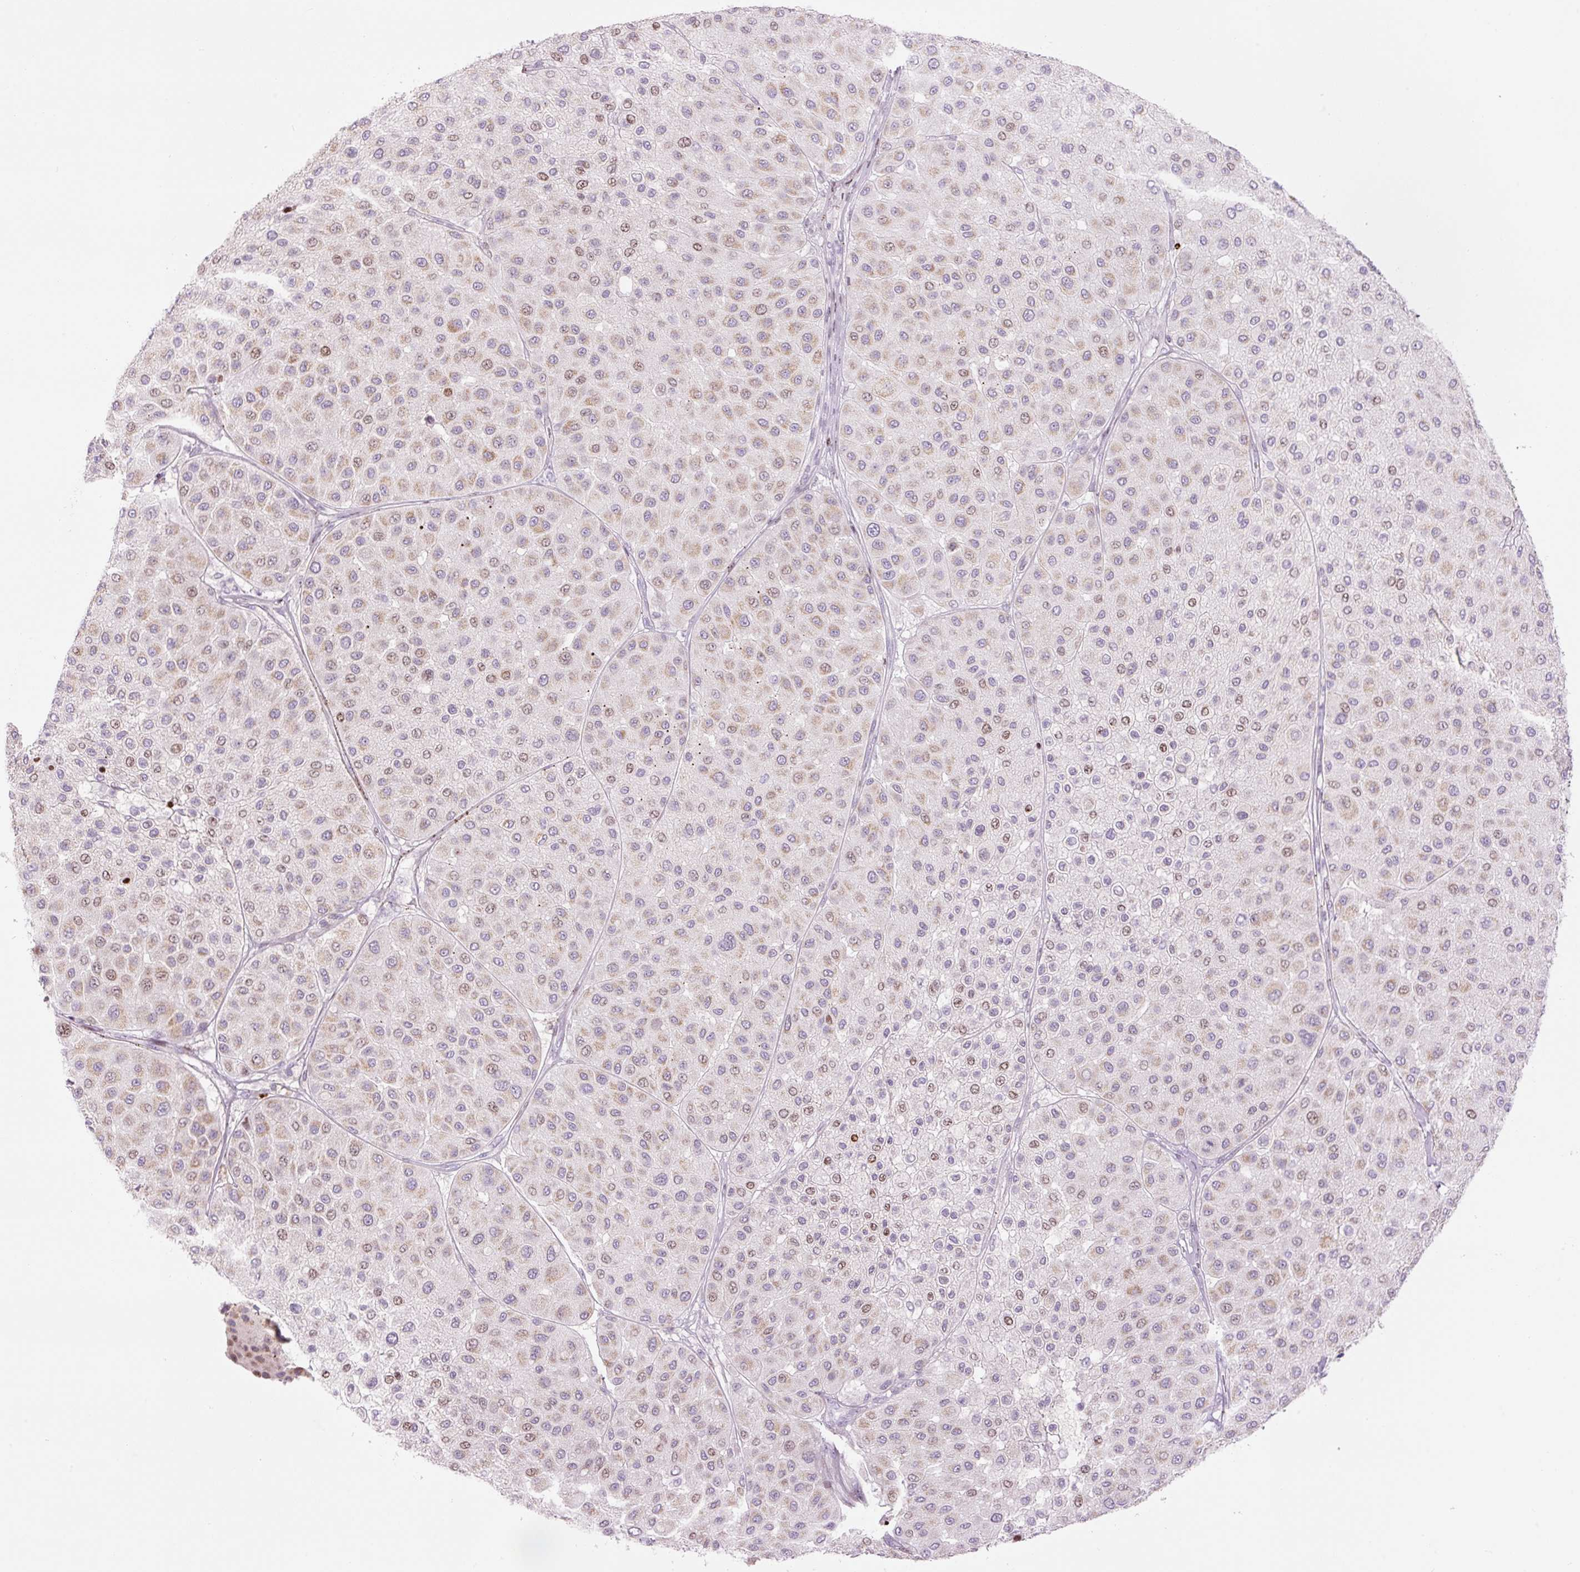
{"staining": {"intensity": "moderate", "quantity": "25%-75%", "location": "cytoplasmic/membranous,nuclear"}, "tissue": "melanoma", "cell_type": "Tumor cells", "image_type": "cancer", "snomed": [{"axis": "morphology", "description": "Malignant melanoma, Metastatic site"}, {"axis": "topography", "description": "Smooth muscle"}], "caption": "DAB (3,3'-diaminobenzidine) immunohistochemical staining of human melanoma shows moderate cytoplasmic/membranous and nuclear protein expression in approximately 25%-75% of tumor cells.", "gene": "TMEM177", "patient": {"sex": "male", "age": 41}}